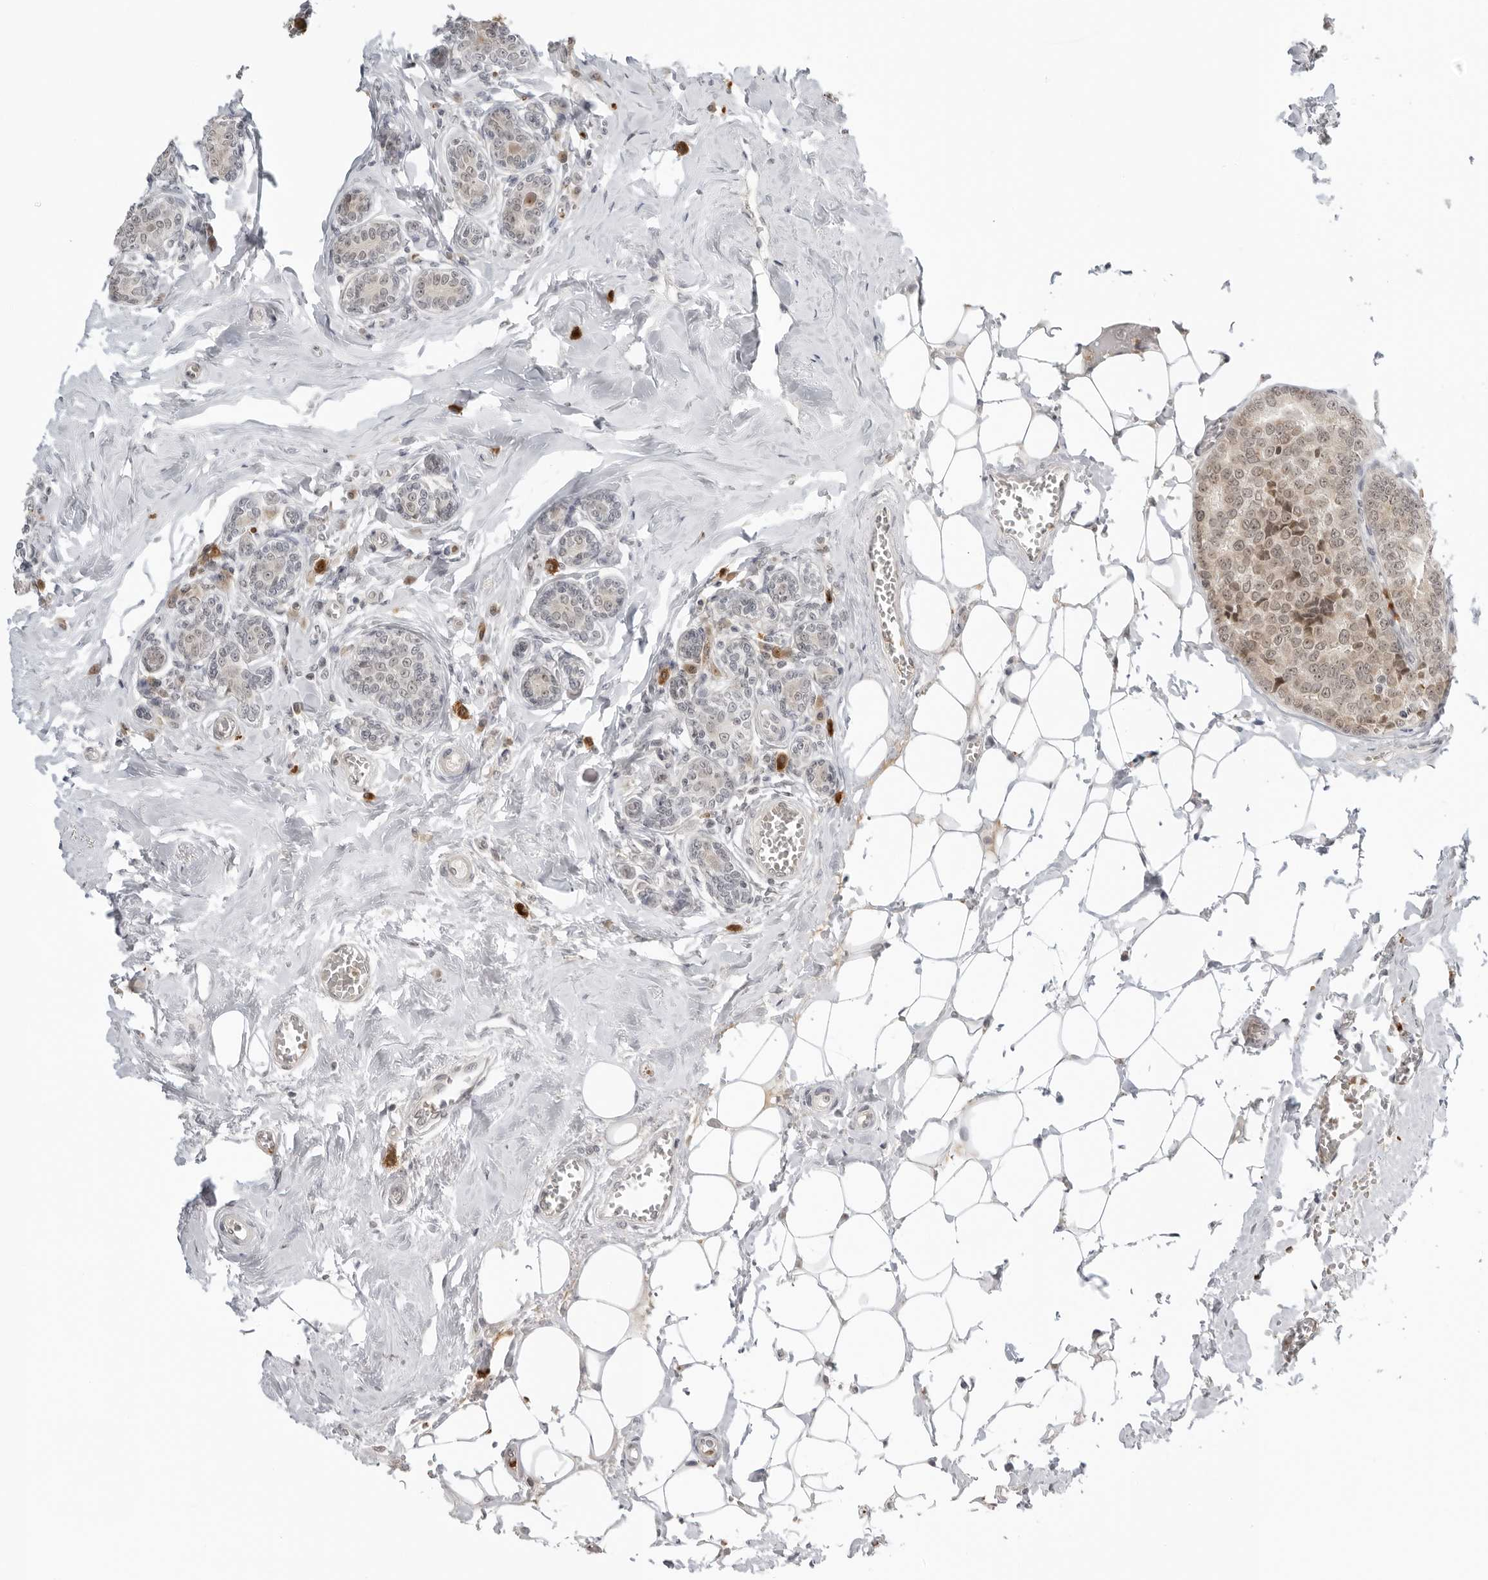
{"staining": {"intensity": "weak", "quantity": ">75%", "location": "cytoplasmic/membranous,nuclear"}, "tissue": "breast cancer", "cell_type": "Tumor cells", "image_type": "cancer", "snomed": [{"axis": "morphology", "description": "Normal tissue, NOS"}, {"axis": "morphology", "description": "Duct carcinoma"}, {"axis": "topography", "description": "Breast"}], "caption": "Immunohistochemical staining of human breast intraductal carcinoma demonstrates weak cytoplasmic/membranous and nuclear protein staining in about >75% of tumor cells.", "gene": "SUGCT", "patient": {"sex": "female", "age": 43}}